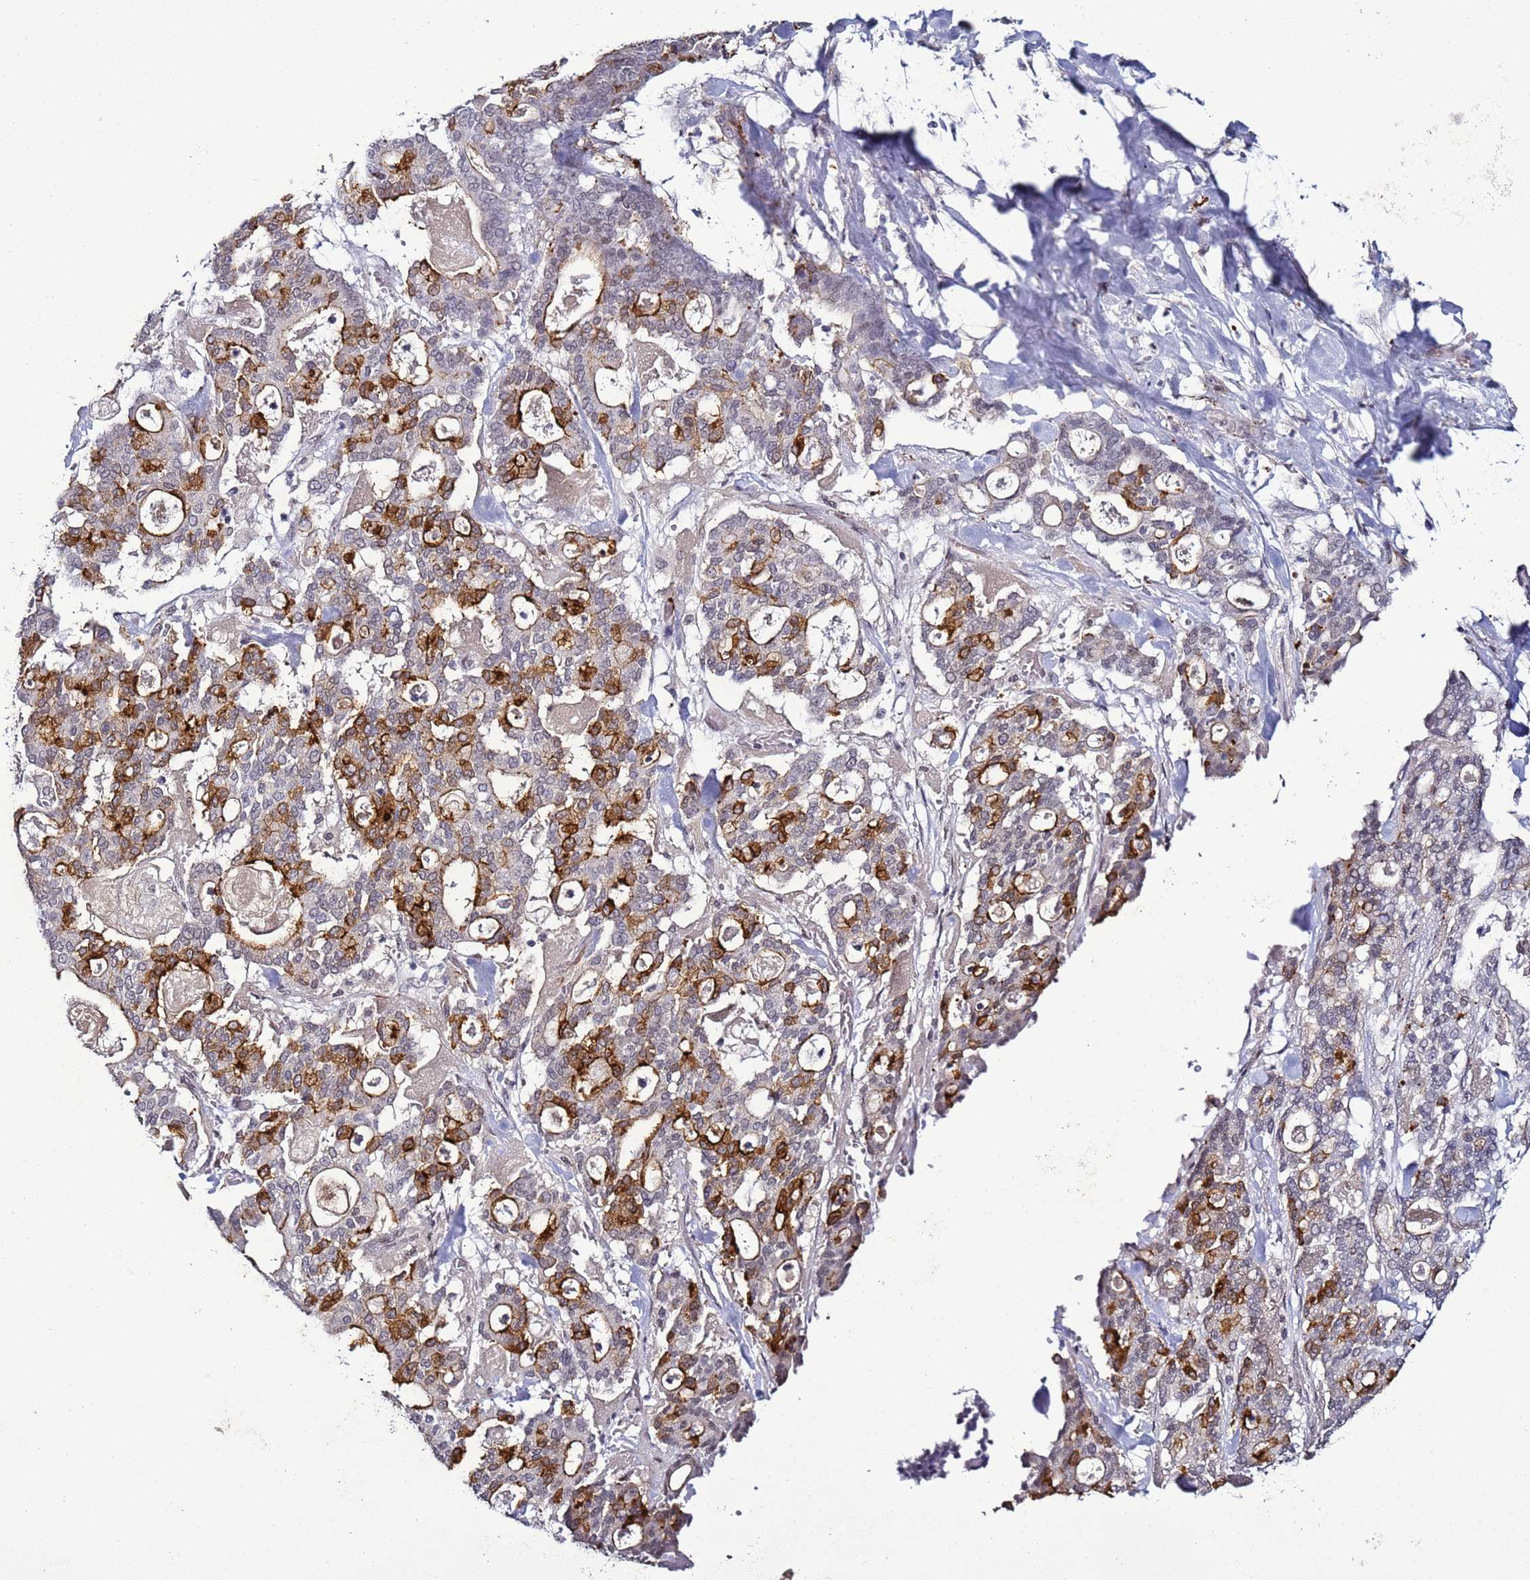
{"staining": {"intensity": "strong", "quantity": "<25%", "location": "cytoplasmic/membranous"}, "tissue": "pancreatic cancer", "cell_type": "Tumor cells", "image_type": "cancer", "snomed": [{"axis": "morphology", "description": "Adenocarcinoma, NOS"}, {"axis": "topography", "description": "Pancreas"}], "caption": "Brown immunohistochemical staining in pancreatic adenocarcinoma exhibits strong cytoplasmic/membranous expression in about <25% of tumor cells.", "gene": "PSMA7", "patient": {"sex": "male", "age": 63}}